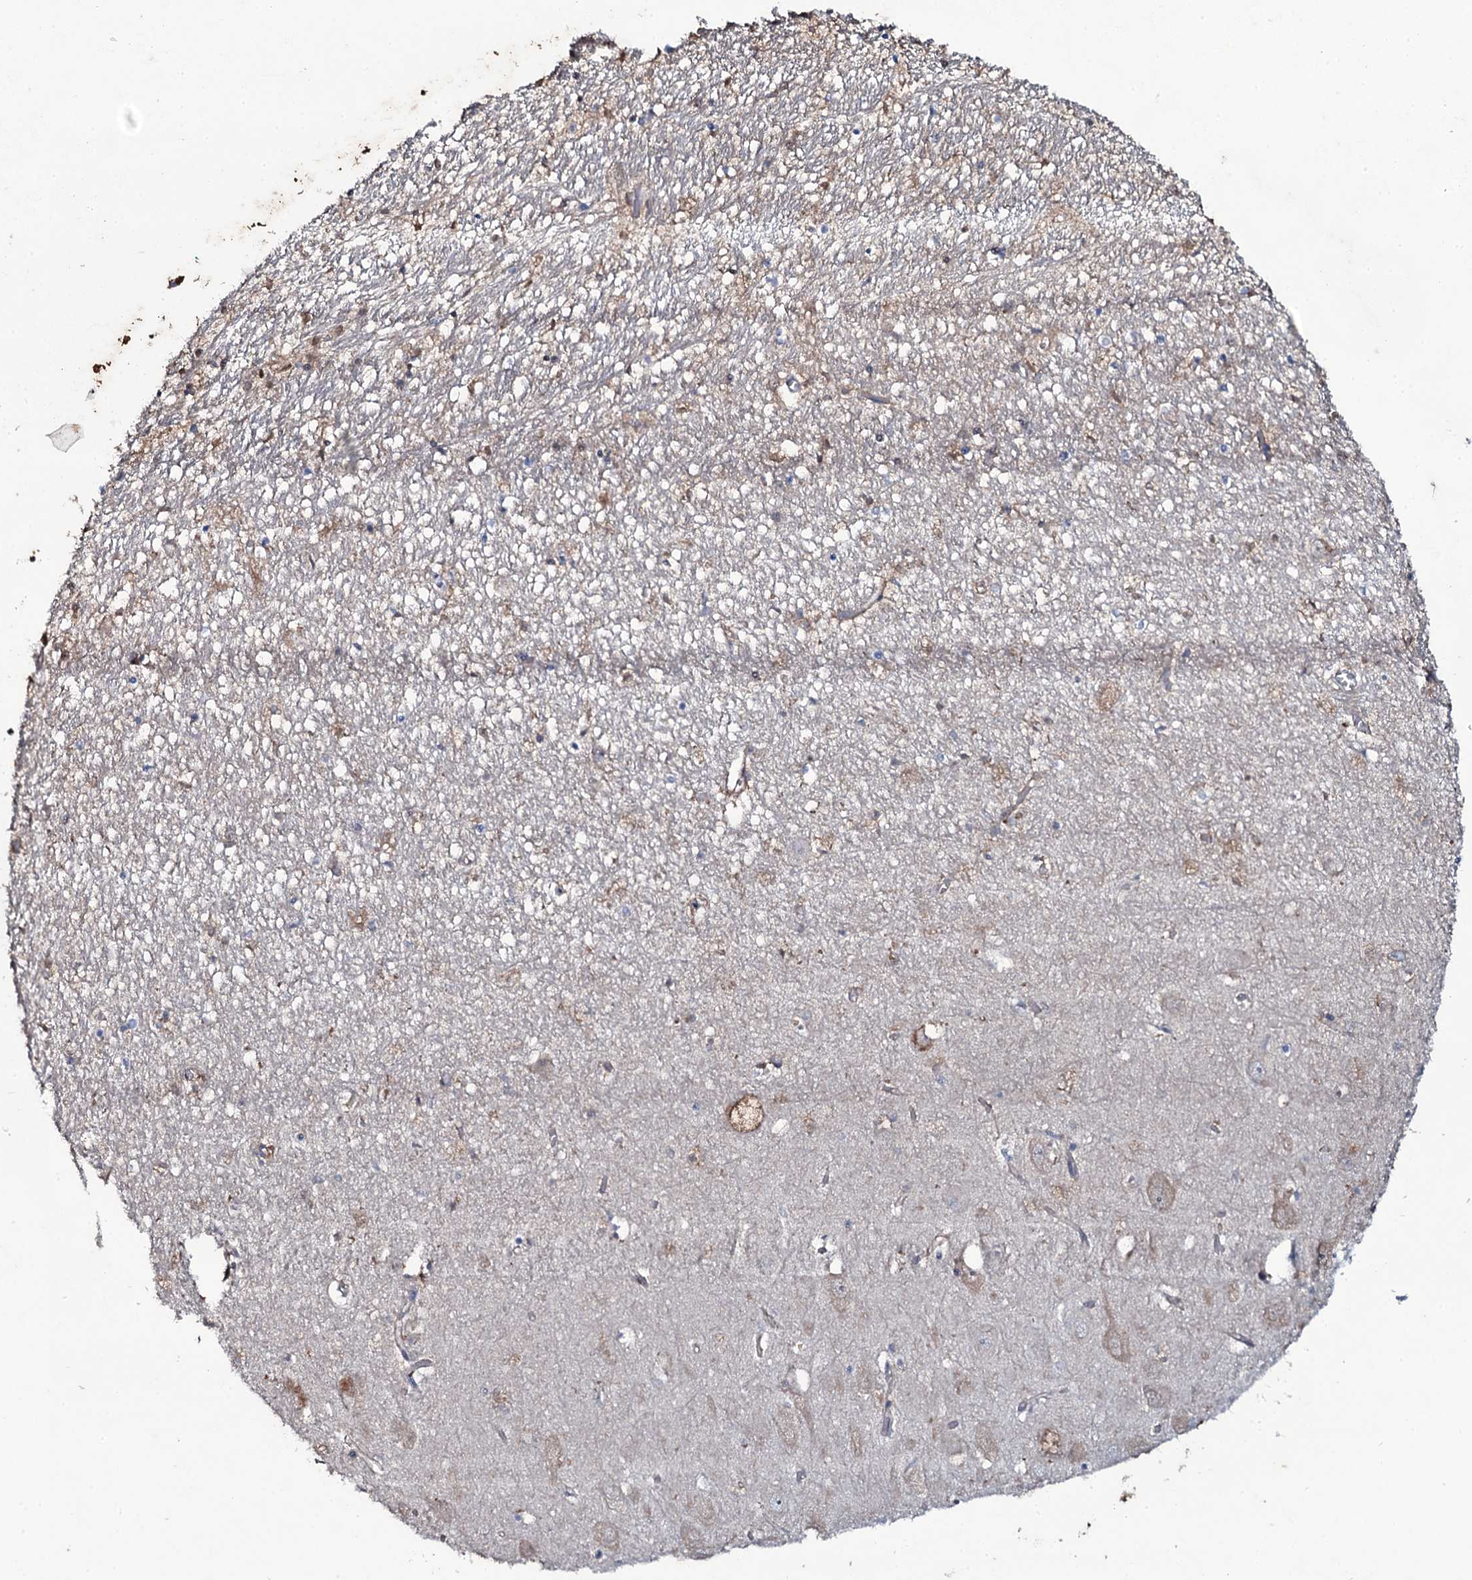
{"staining": {"intensity": "moderate", "quantity": "<25%", "location": "cytoplasmic/membranous"}, "tissue": "hippocampus", "cell_type": "Glial cells", "image_type": "normal", "snomed": [{"axis": "morphology", "description": "Normal tissue, NOS"}, {"axis": "topography", "description": "Hippocampus"}], "caption": "Brown immunohistochemical staining in unremarkable human hippocampus demonstrates moderate cytoplasmic/membranous positivity in about <25% of glial cells. (DAB IHC with brightfield microscopy, high magnification).", "gene": "EDN1", "patient": {"sex": "female", "age": 64}}